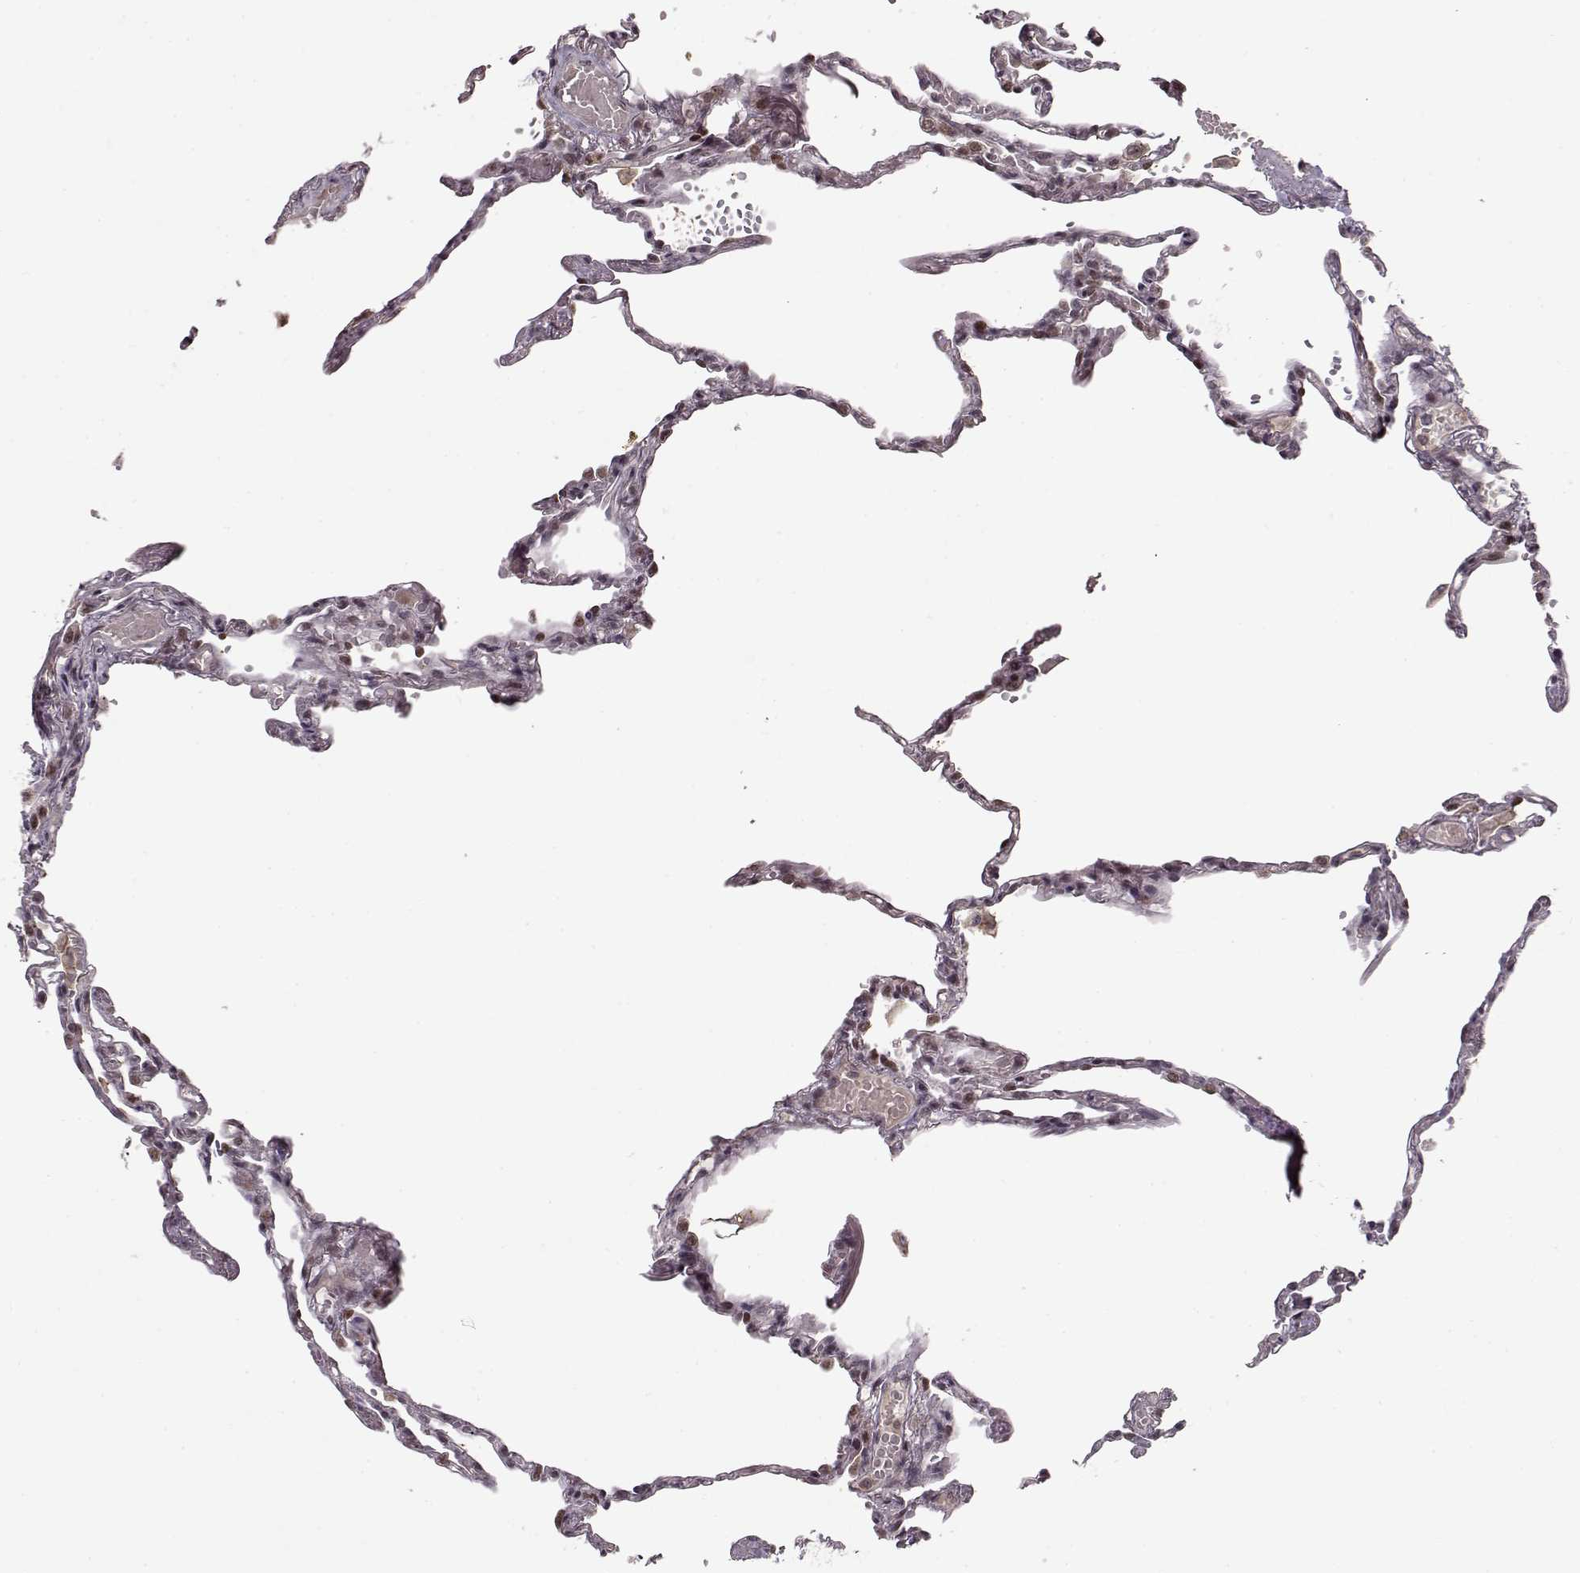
{"staining": {"intensity": "moderate", "quantity": "25%-75%", "location": "nuclear"}, "tissue": "lung", "cell_type": "Alveolar cells", "image_type": "normal", "snomed": [{"axis": "morphology", "description": "Normal tissue, NOS"}, {"axis": "topography", "description": "Lung"}], "caption": "This image reveals benign lung stained with IHC to label a protein in brown. The nuclear of alveolar cells show moderate positivity for the protein. Nuclei are counter-stained blue.", "gene": "RAI1", "patient": {"sex": "male", "age": 78}}